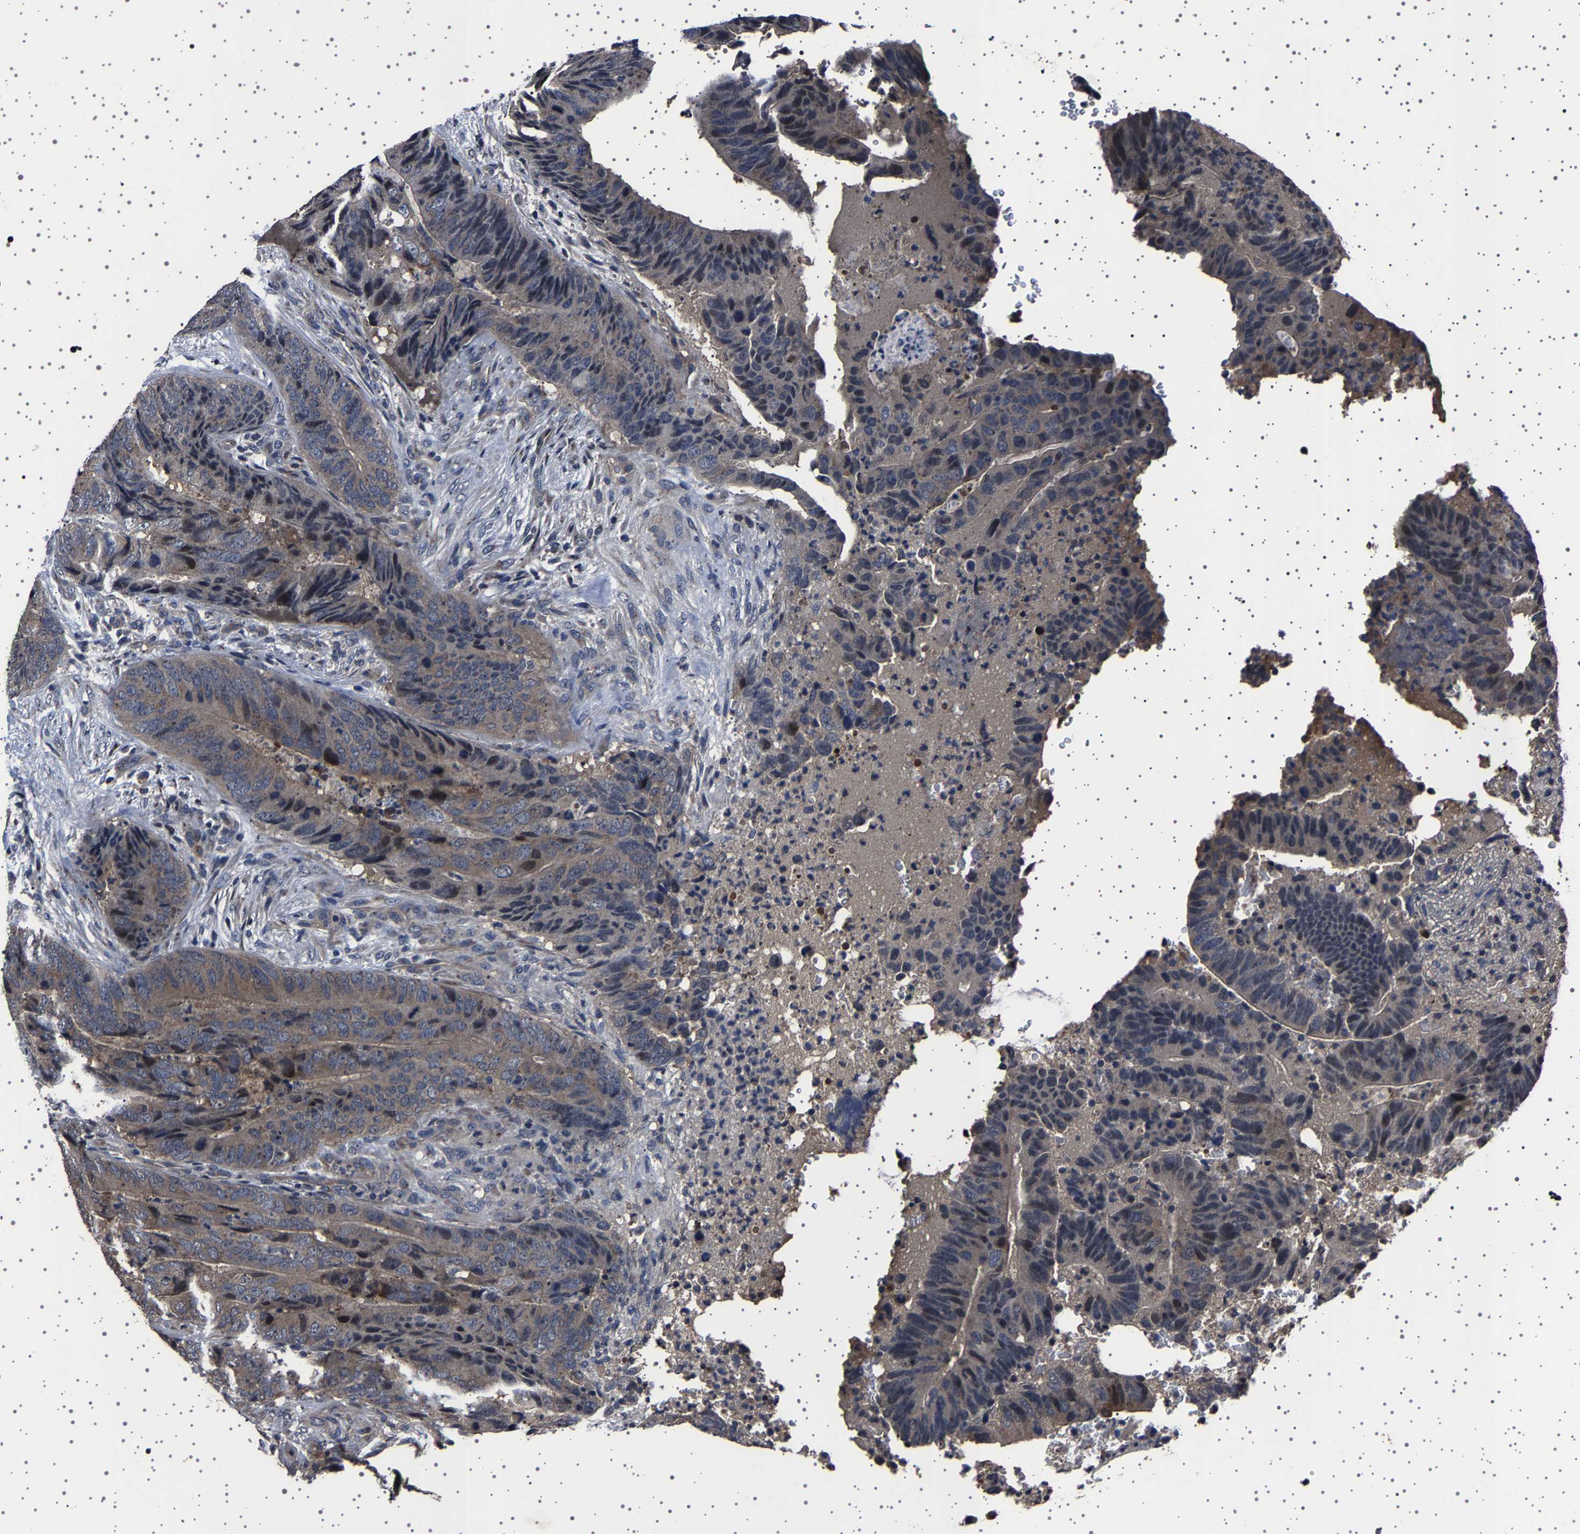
{"staining": {"intensity": "weak", "quantity": "<25%", "location": "cytoplasmic/membranous"}, "tissue": "colorectal cancer", "cell_type": "Tumor cells", "image_type": "cancer", "snomed": [{"axis": "morphology", "description": "Adenocarcinoma, NOS"}, {"axis": "topography", "description": "Colon"}], "caption": "Tumor cells show no significant staining in colorectal cancer (adenocarcinoma). (Stains: DAB (3,3'-diaminobenzidine) IHC with hematoxylin counter stain, Microscopy: brightfield microscopy at high magnification).", "gene": "NCKAP1", "patient": {"sex": "male", "age": 56}}